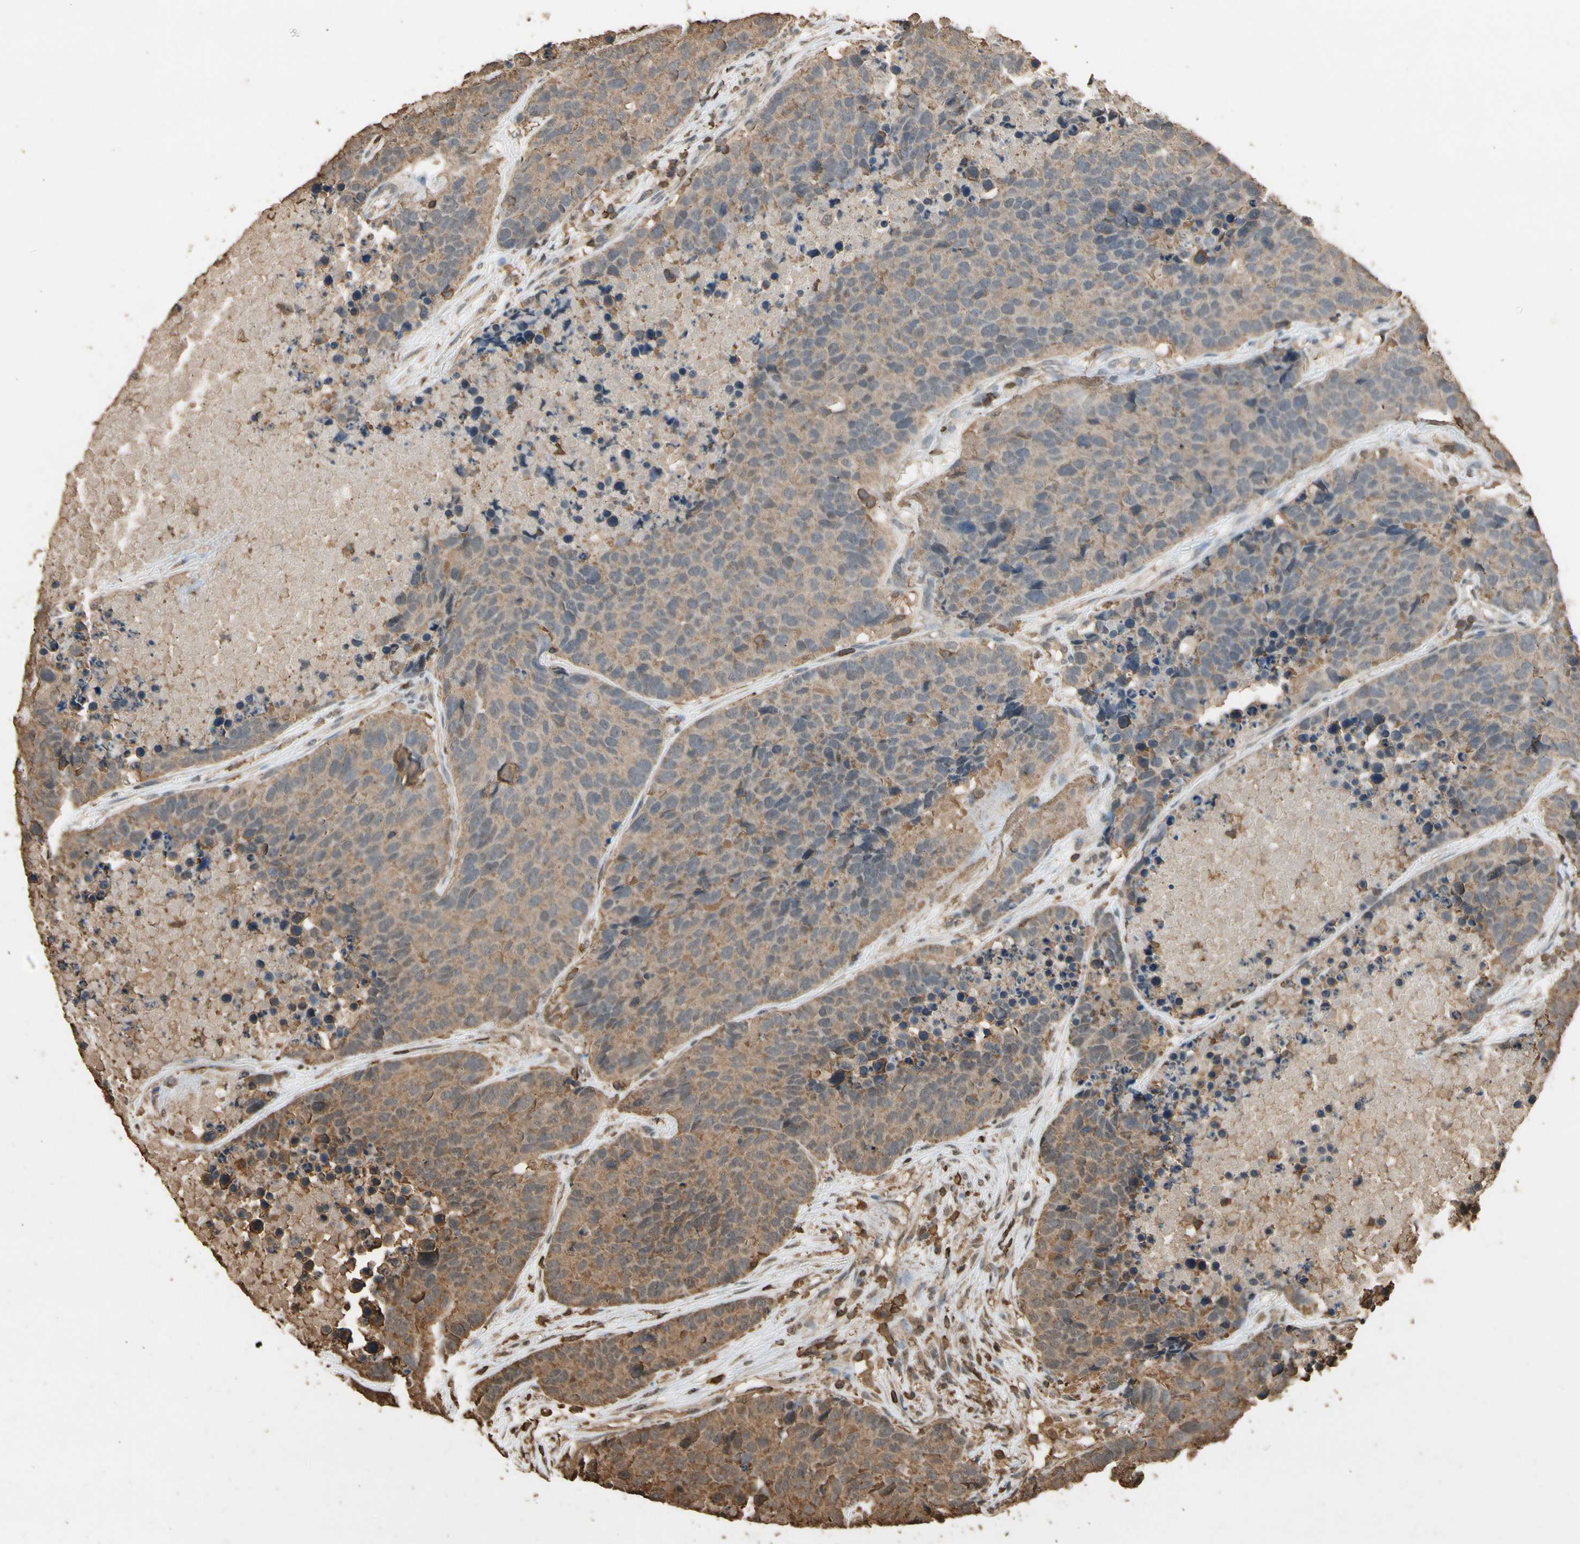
{"staining": {"intensity": "moderate", "quantity": ">75%", "location": "cytoplasmic/membranous"}, "tissue": "carcinoid", "cell_type": "Tumor cells", "image_type": "cancer", "snomed": [{"axis": "morphology", "description": "Carcinoid, malignant, NOS"}, {"axis": "topography", "description": "Lung"}], "caption": "DAB (3,3'-diaminobenzidine) immunohistochemical staining of carcinoid reveals moderate cytoplasmic/membranous protein expression in about >75% of tumor cells. (DAB IHC with brightfield microscopy, high magnification).", "gene": "TNFSF13B", "patient": {"sex": "male", "age": 60}}